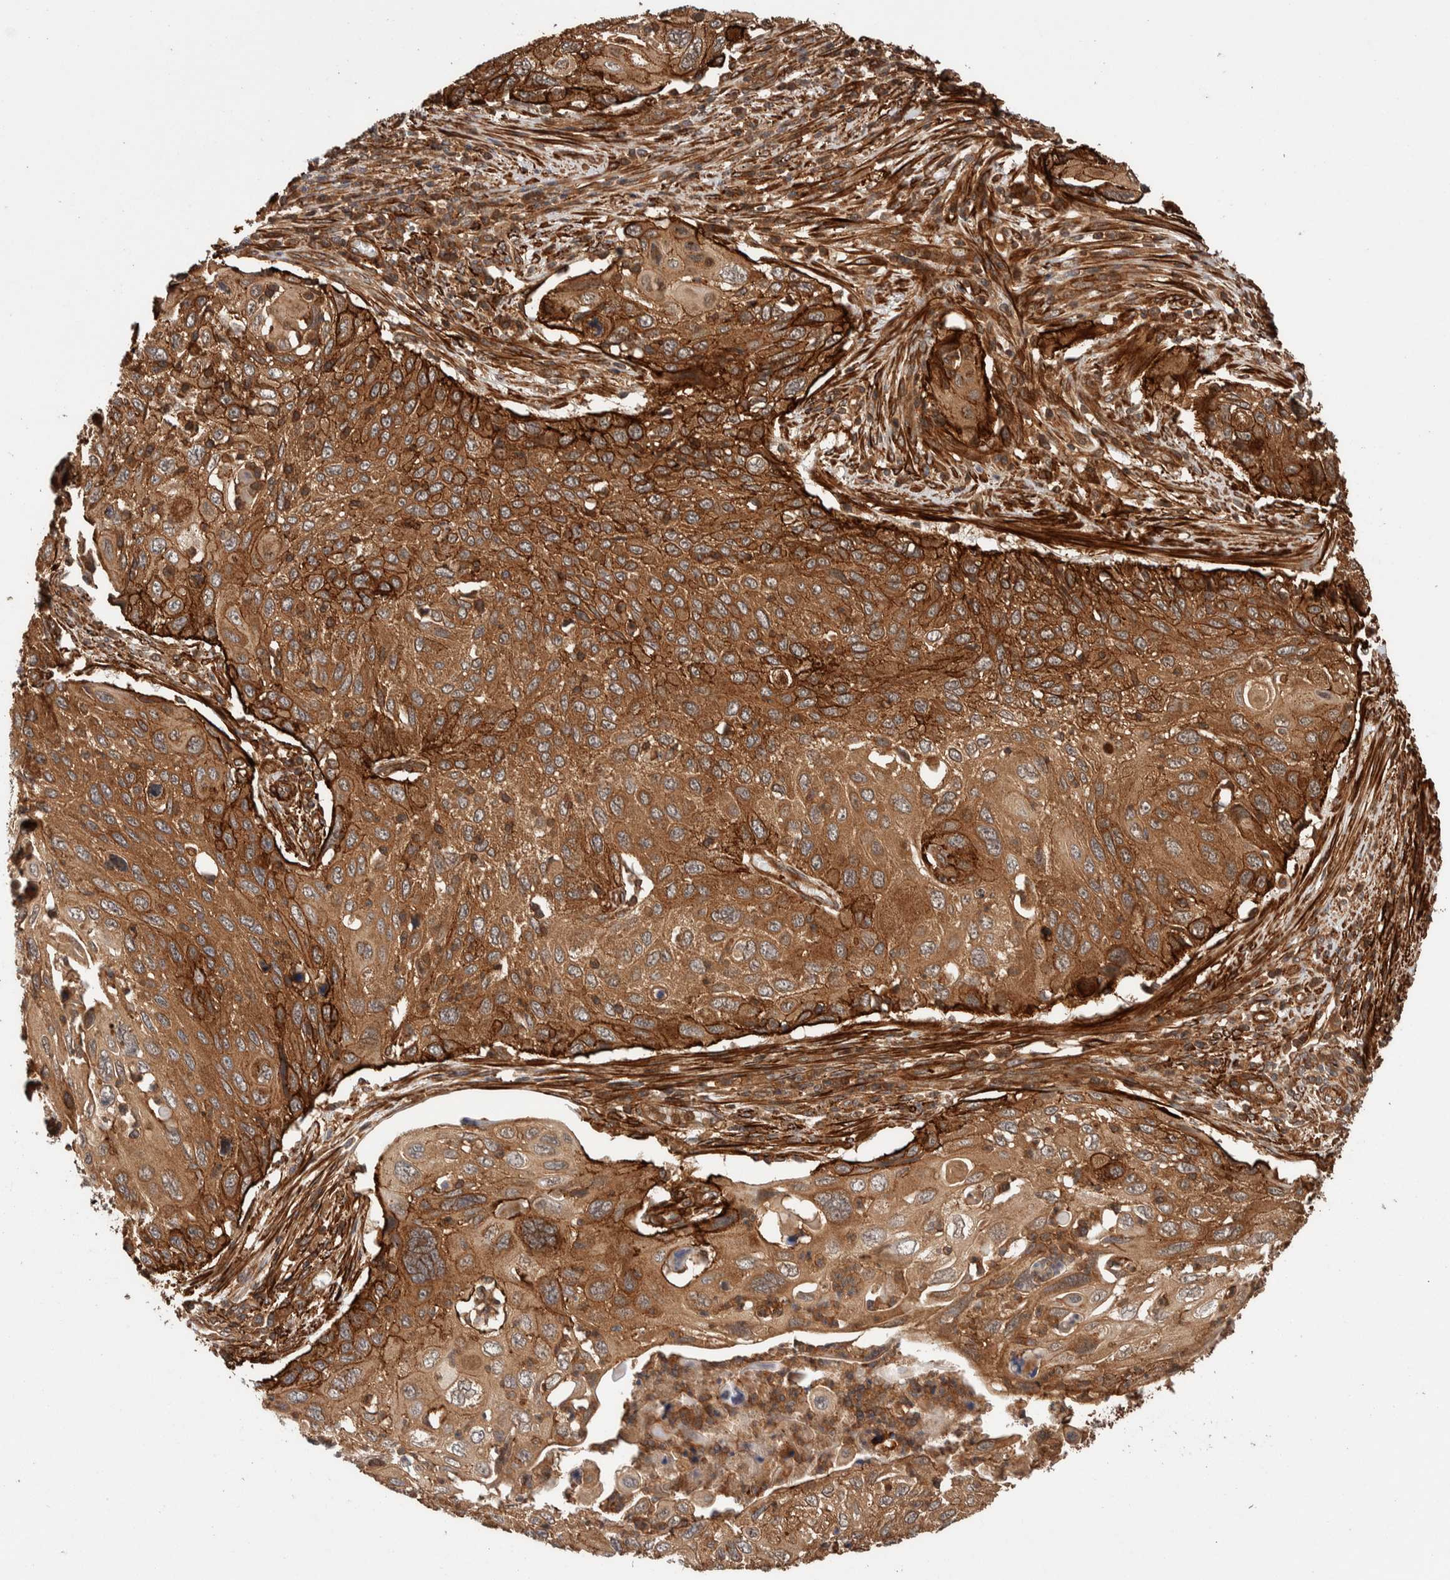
{"staining": {"intensity": "moderate", "quantity": ">75%", "location": "cytoplasmic/membranous"}, "tissue": "cervical cancer", "cell_type": "Tumor cells", "image_type": "cancer", "snomed": [{"axis": "morphology", "description": "Squamous cell carcinoma, NOS"}, {"axis": "topography", "description": "Cervix"}], "caption": "High-magnification brightfield microscopy of cervical cancer (squamous cell carcinoma) stained with DAB (3,3'-diaminobenzidine) (brown) and counterstained with hematoxylin (blue). tumor cells exhibit moderate cytoplasmic/membranous positivity is present in approximately>75% of cells. The protein of interest is stained brown, and the nuclei are stained in blue (DAB IHC with brightfield microscopy, high magnification).", "gene": "SYNRG", "patient": {"sex": "female", "age": 70}}